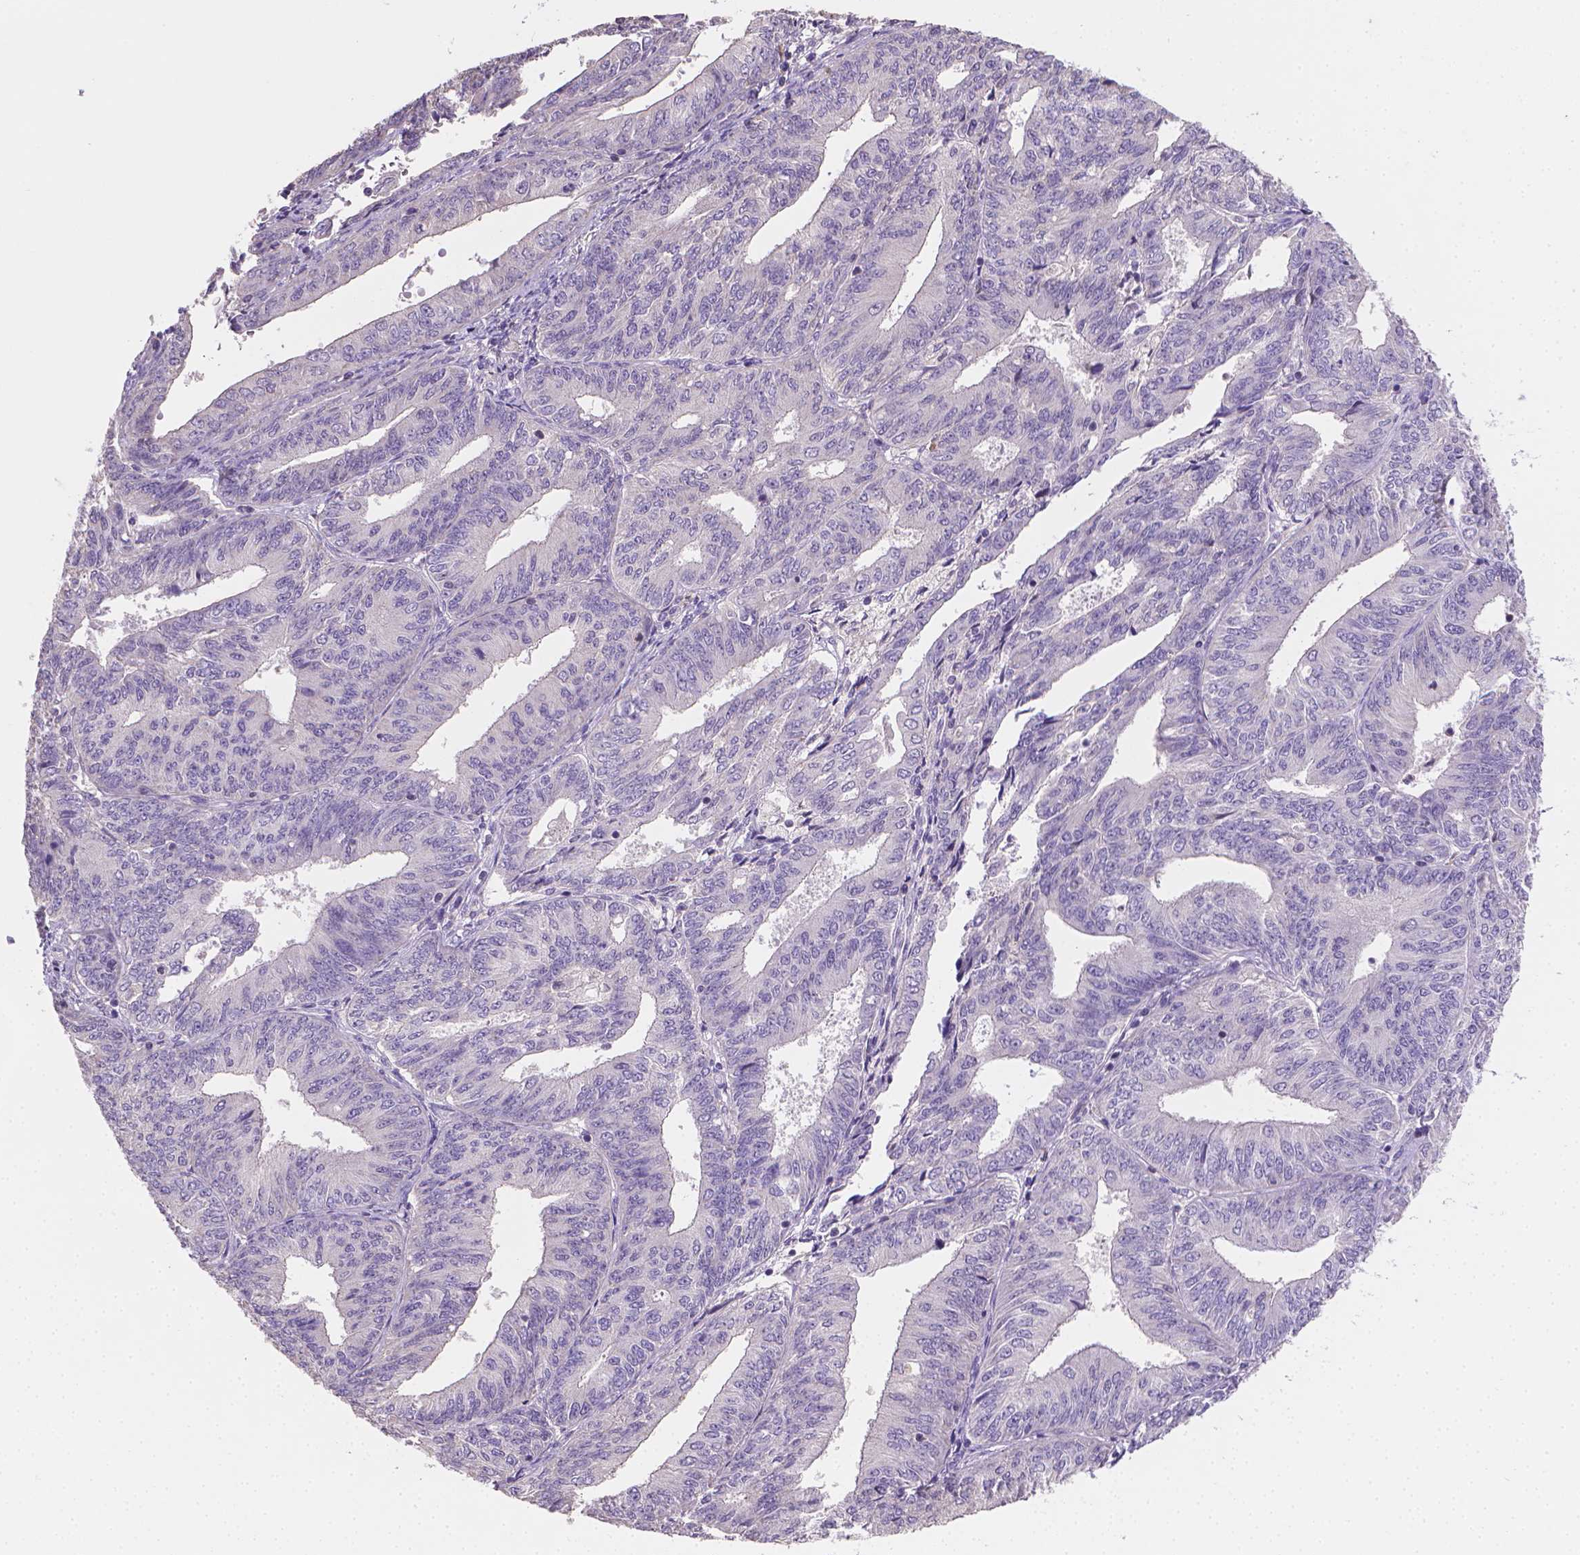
{"staining": {"intensity": "negative", "quantity": "none", "location": "none"}, "tissue": "endometrial cancer", "cell_type": "Tumor cells", "image_type": "cancer", "snomed": [{"axis": "morphology", "description": "Adenocarcinoma, NOS"}, {"axis": "topography", "description": "Endometrium"}], "caption": "Tumor cells show no significant staining in endometrial cancer. (DAB (3,3'-diaminobenzidine) IHC visualized using brightfield microscopy, high magnification).", "gene": "CATIP", "patient": {"sex": "female", "age": 58}}